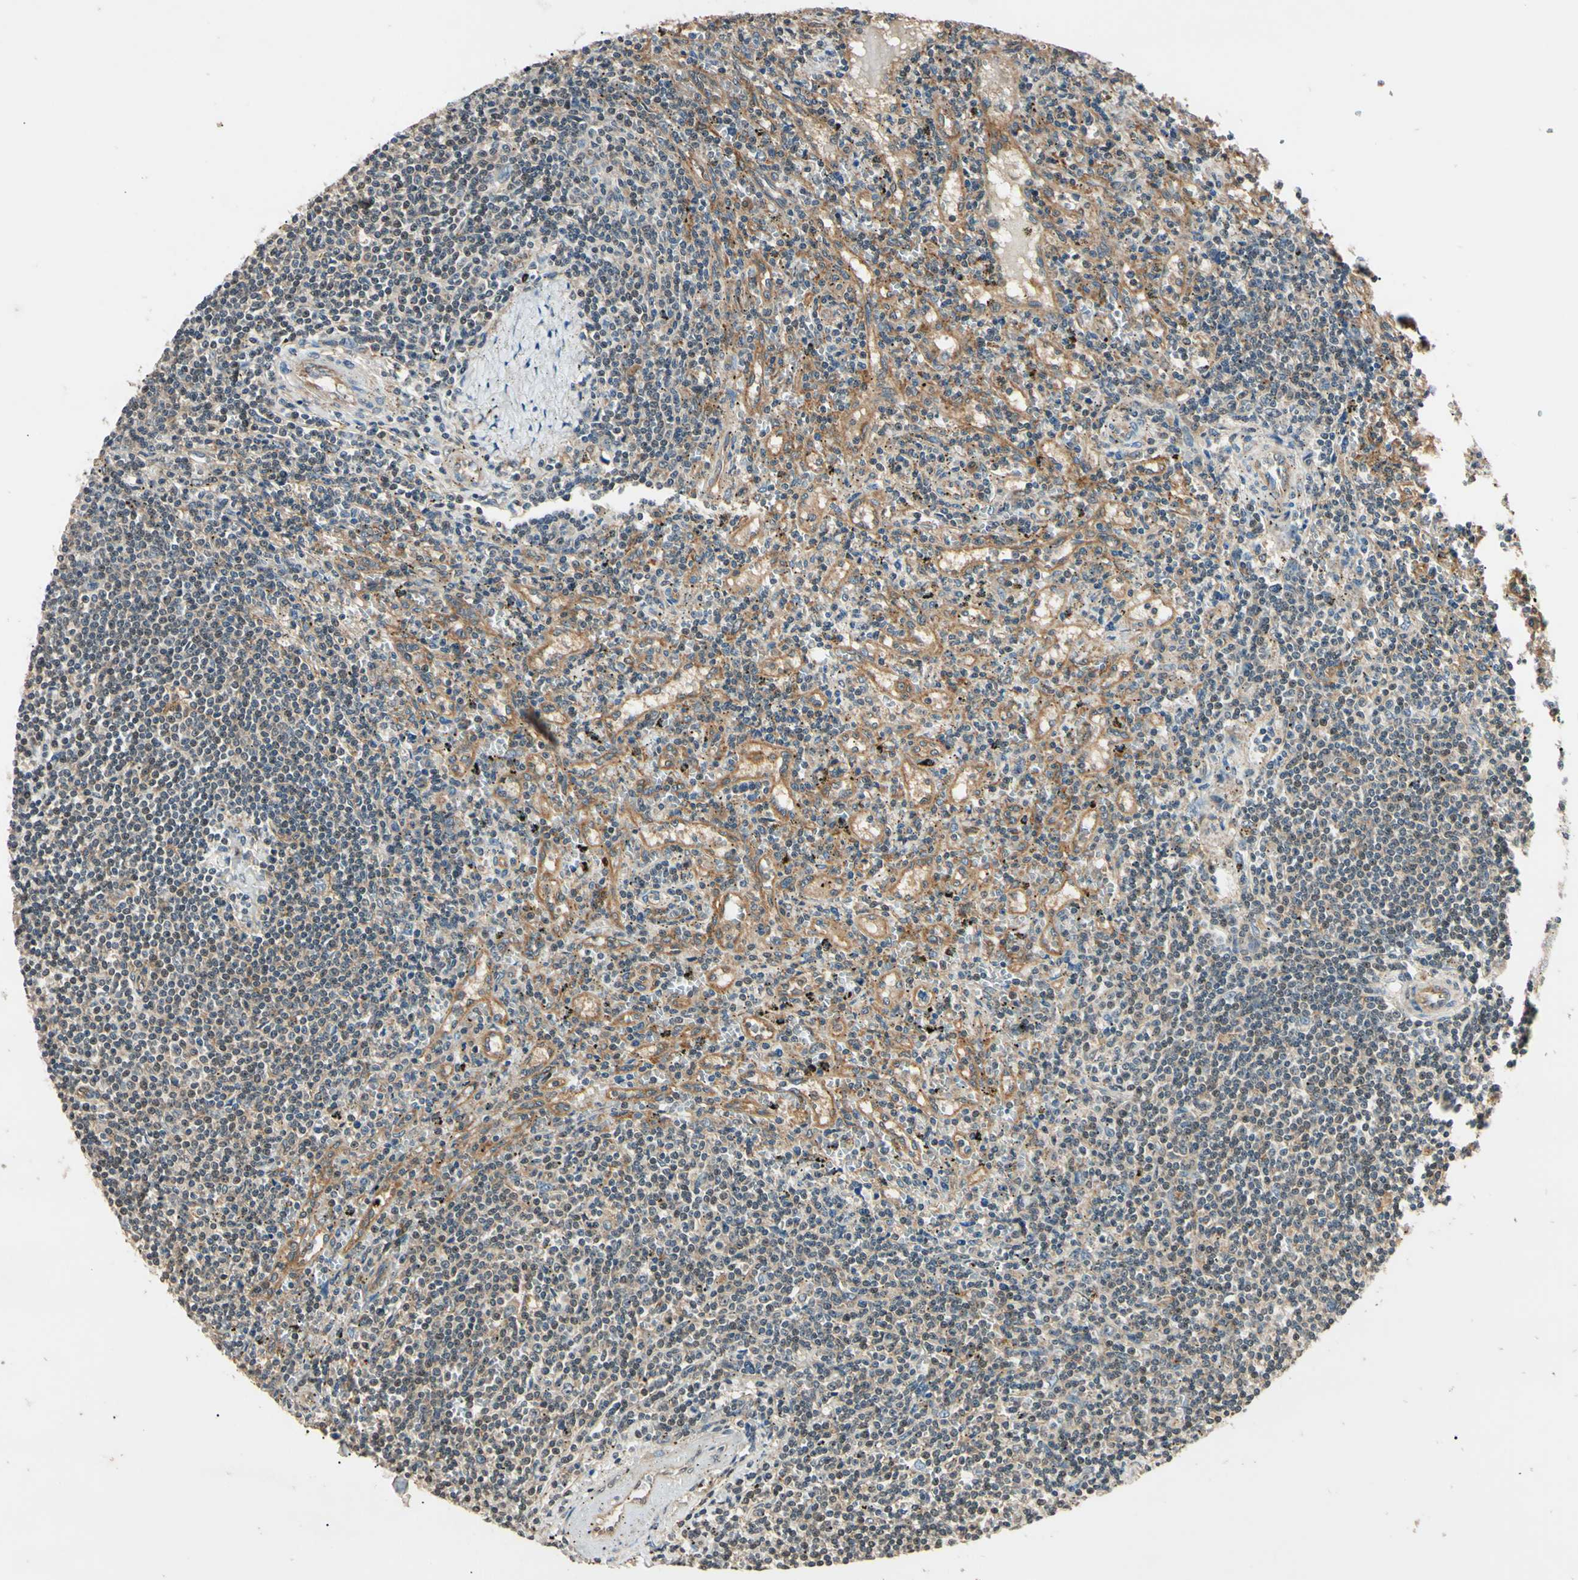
{"staining": {"intensity": "weak", "quantity": "<25%", "location": "cytoplasmic/membranous"}, "tissue": "lymphoma", "cell_type": "Tumor cells", "image_type": "cancer", "snomed": [{"axis": "morphology", "description": "Malignant lymphoma, non-Hodgkin's type, Low grade"}, {"axis": "topography", "description": "Spleen"}], "caption": "Immunohistochemical staining of lymphoma reveals no significant positivity in tumor cells.", "gene": "EPN1", "patient": {"sex": "male", "age": 76}}